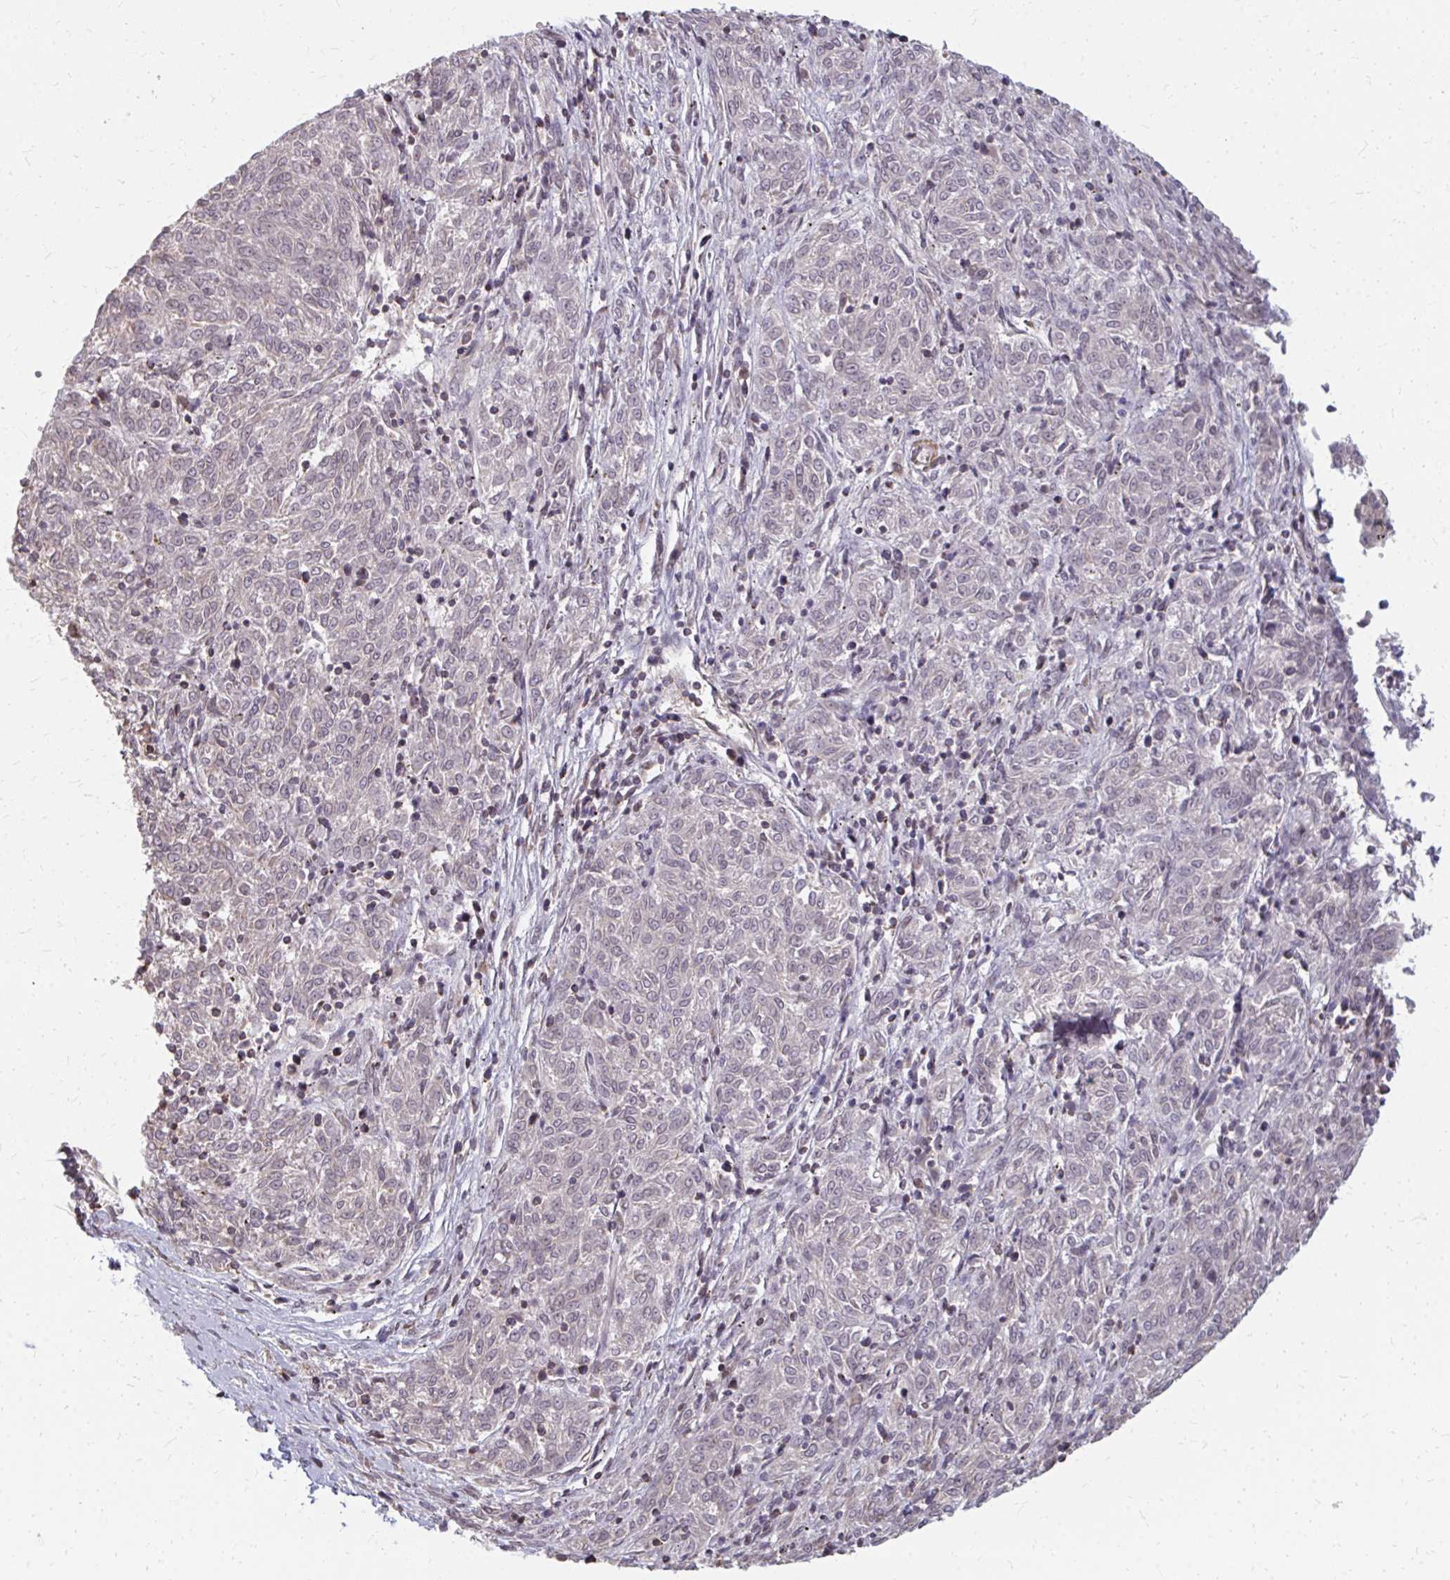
{"staining": {"intensity": "negative", "quantity": "none", "location": "none"}, "tissue": "melanoma", "cell_type": "Tumor cells", "image_type": "cancer", "snomed": [{"axis": "morphology", "description": "Malignant melanoma, NOS"}, {"axis": "topography", "description": "Skin"}], "caption": "The histopathology image displays no staining of tumor cells in malignant melanoma.", "gene": "GPC5", "patient": {"sex": "female", "age": 72}}